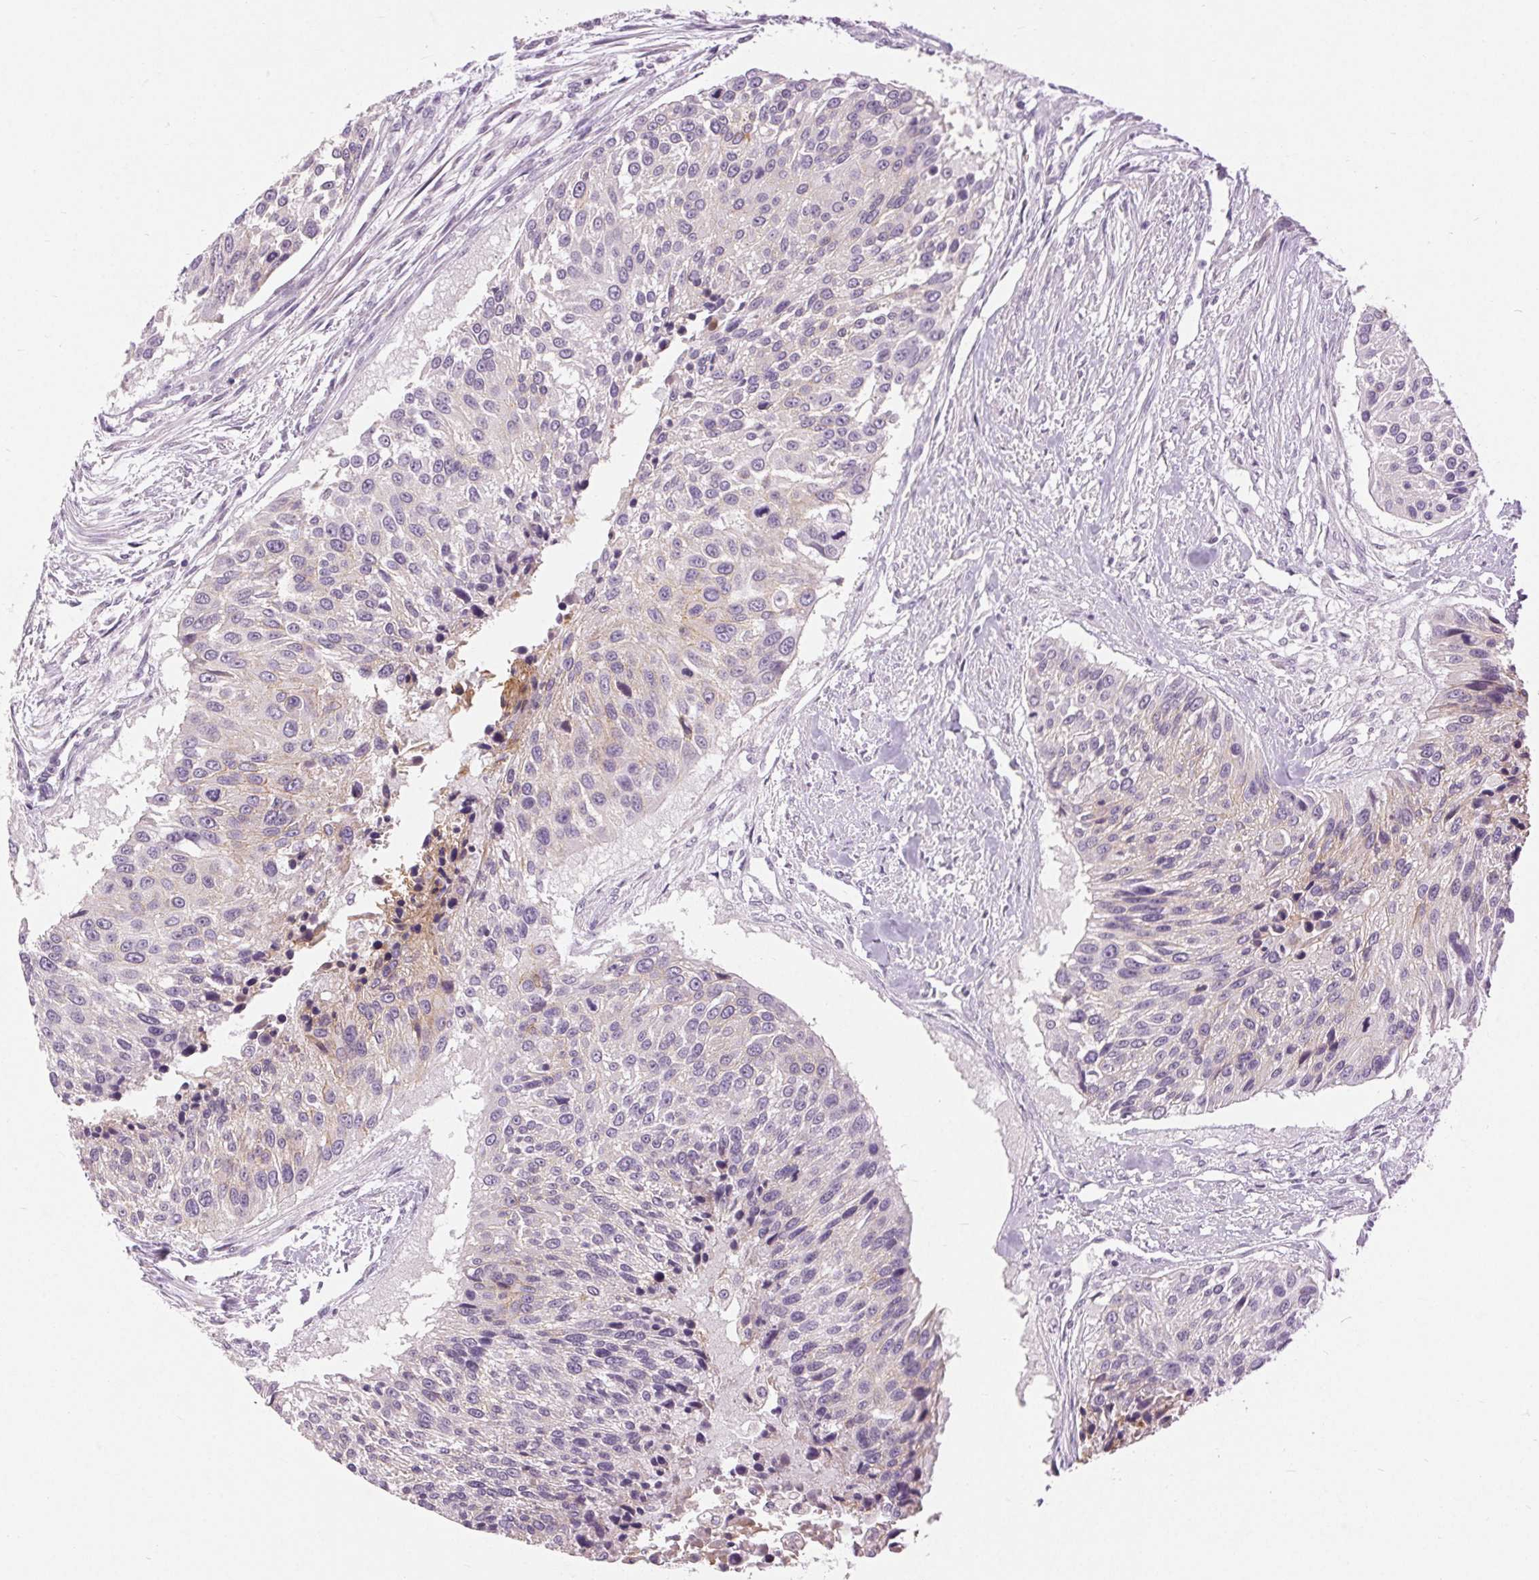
{"staining": {"intensity": "negative", "quantity": "none", "location": "none"}, "tissue": "urothelial cancer", "cell_type": "Tumor cells", "image_type": "cancer", "snomed": [{"axis": "morphology", "description": "Urothelial carcinoma, NOS"}, {"axis": "topography", "description": "Urinary bladder"}], "caption": "Immunohistochemistry histopathology image of neoplastic tissue: human urothelial cancer stained with DAB displays no significant protein expression in tumor cells. (DAB IHC visualized using brightfield microscopy, high magnification).", "gene": "DSG3", "patient": {"sex": "male", "age": 55}}